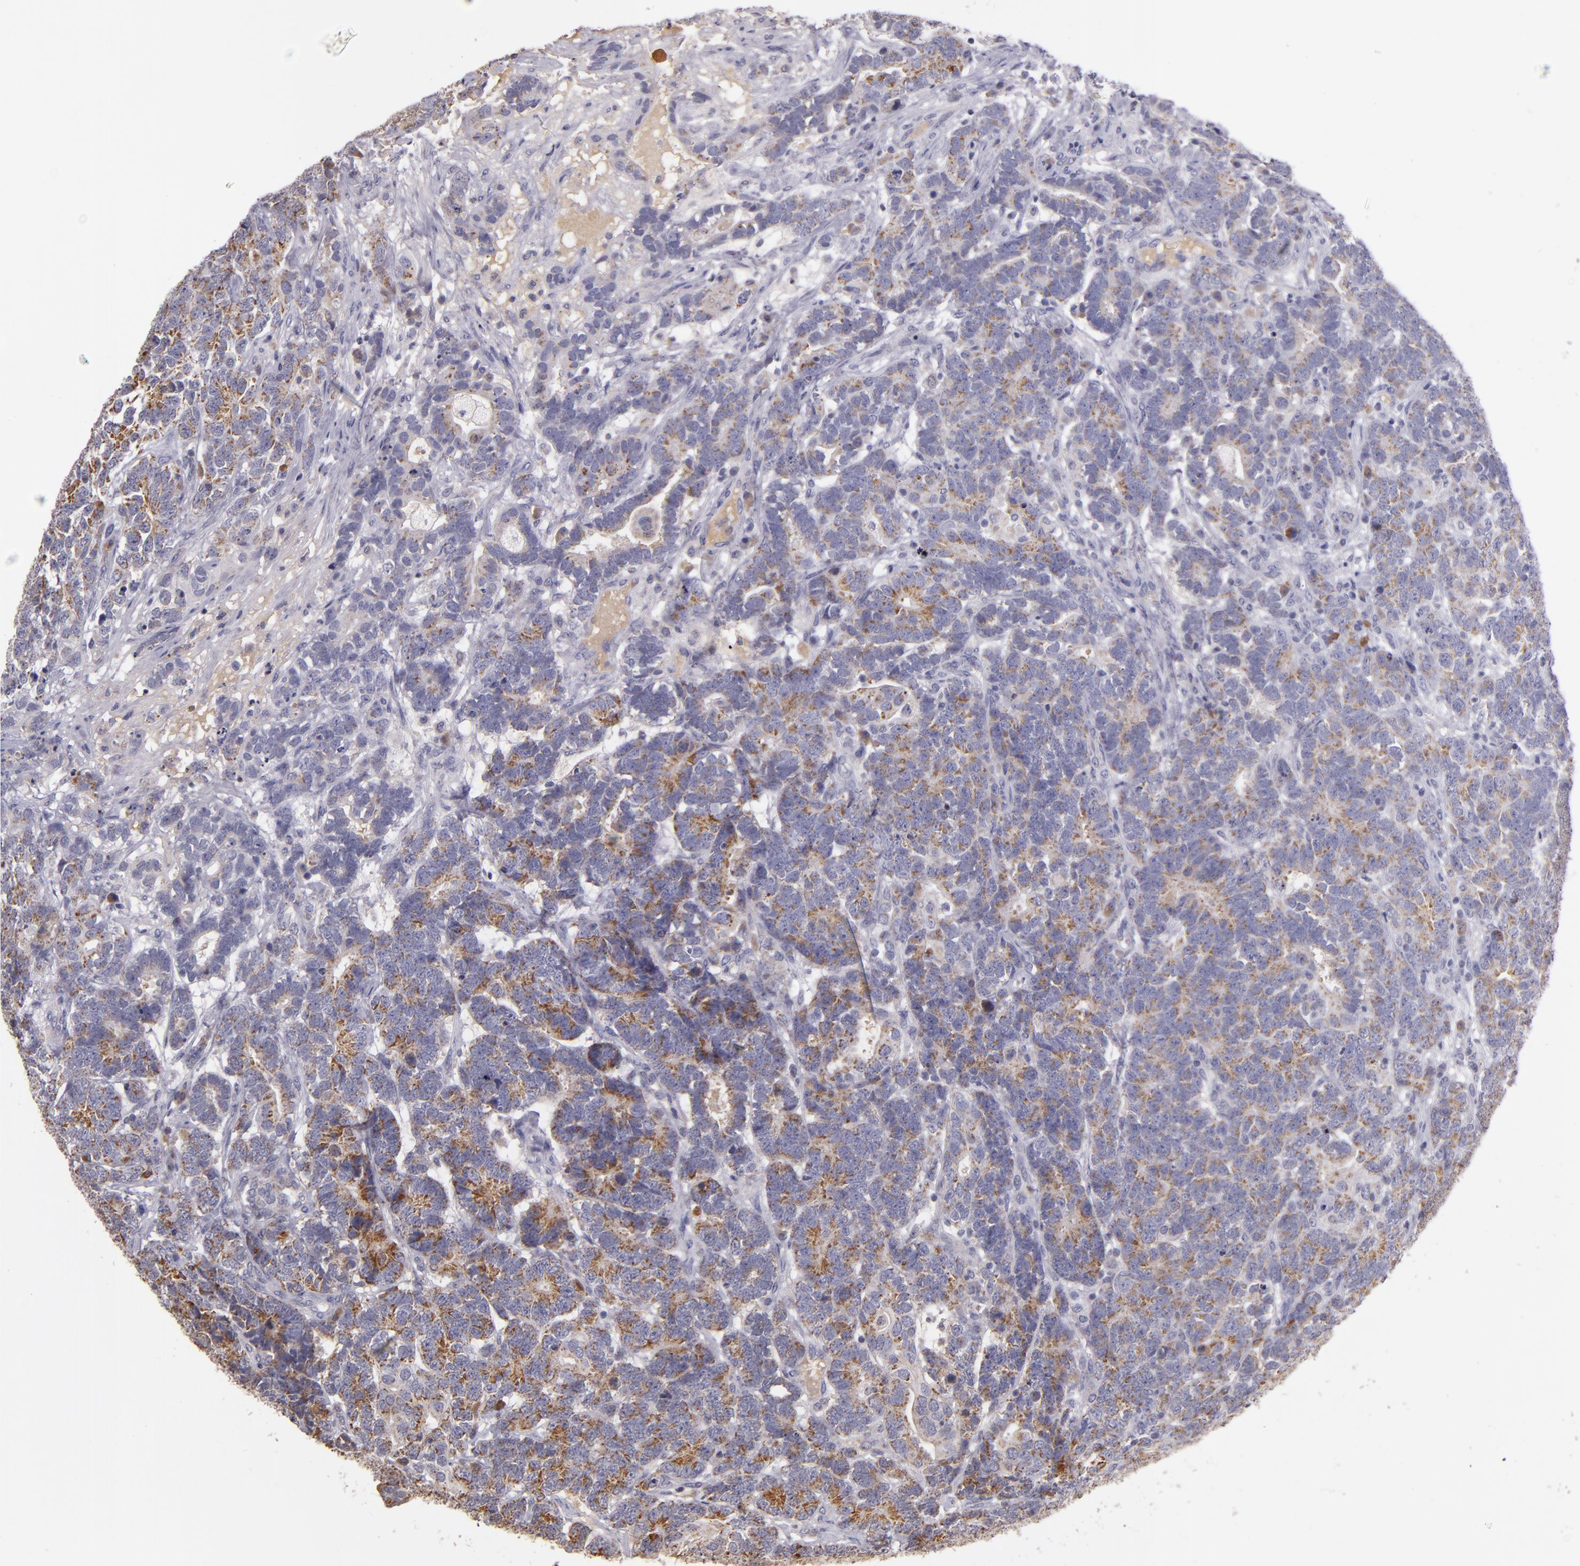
{"staining": {"intensity": "moderate", "quantity": "25%-75%", "location": "cytoplasmic/membranous"}, "tissue": "testis cancer", "cell_type": "Tumor cells", "image_type": "cancer", "snomed": [{"axis": "morphology", "description": "Carcinoma, Embryonal, NOS"}, {"axis": "topography", "description": "Testis"}], "caption": "Immunohistochemistry (IHC) staining of embryonal carcinoma (testis), which shows medium levels of moderate cytoplasmic/membranous staining in about 25%-75% of tumor cells indicating moderate cytoplasmic/membranous protein staining. The staining was performed using DAB (3,3'-diaminobenzidine) (brown) for protein detection and nuclei were counterstained in hematoxylin (blue).", "gene": "ABL1", "patient": {"sex": "male", "age": 26}}